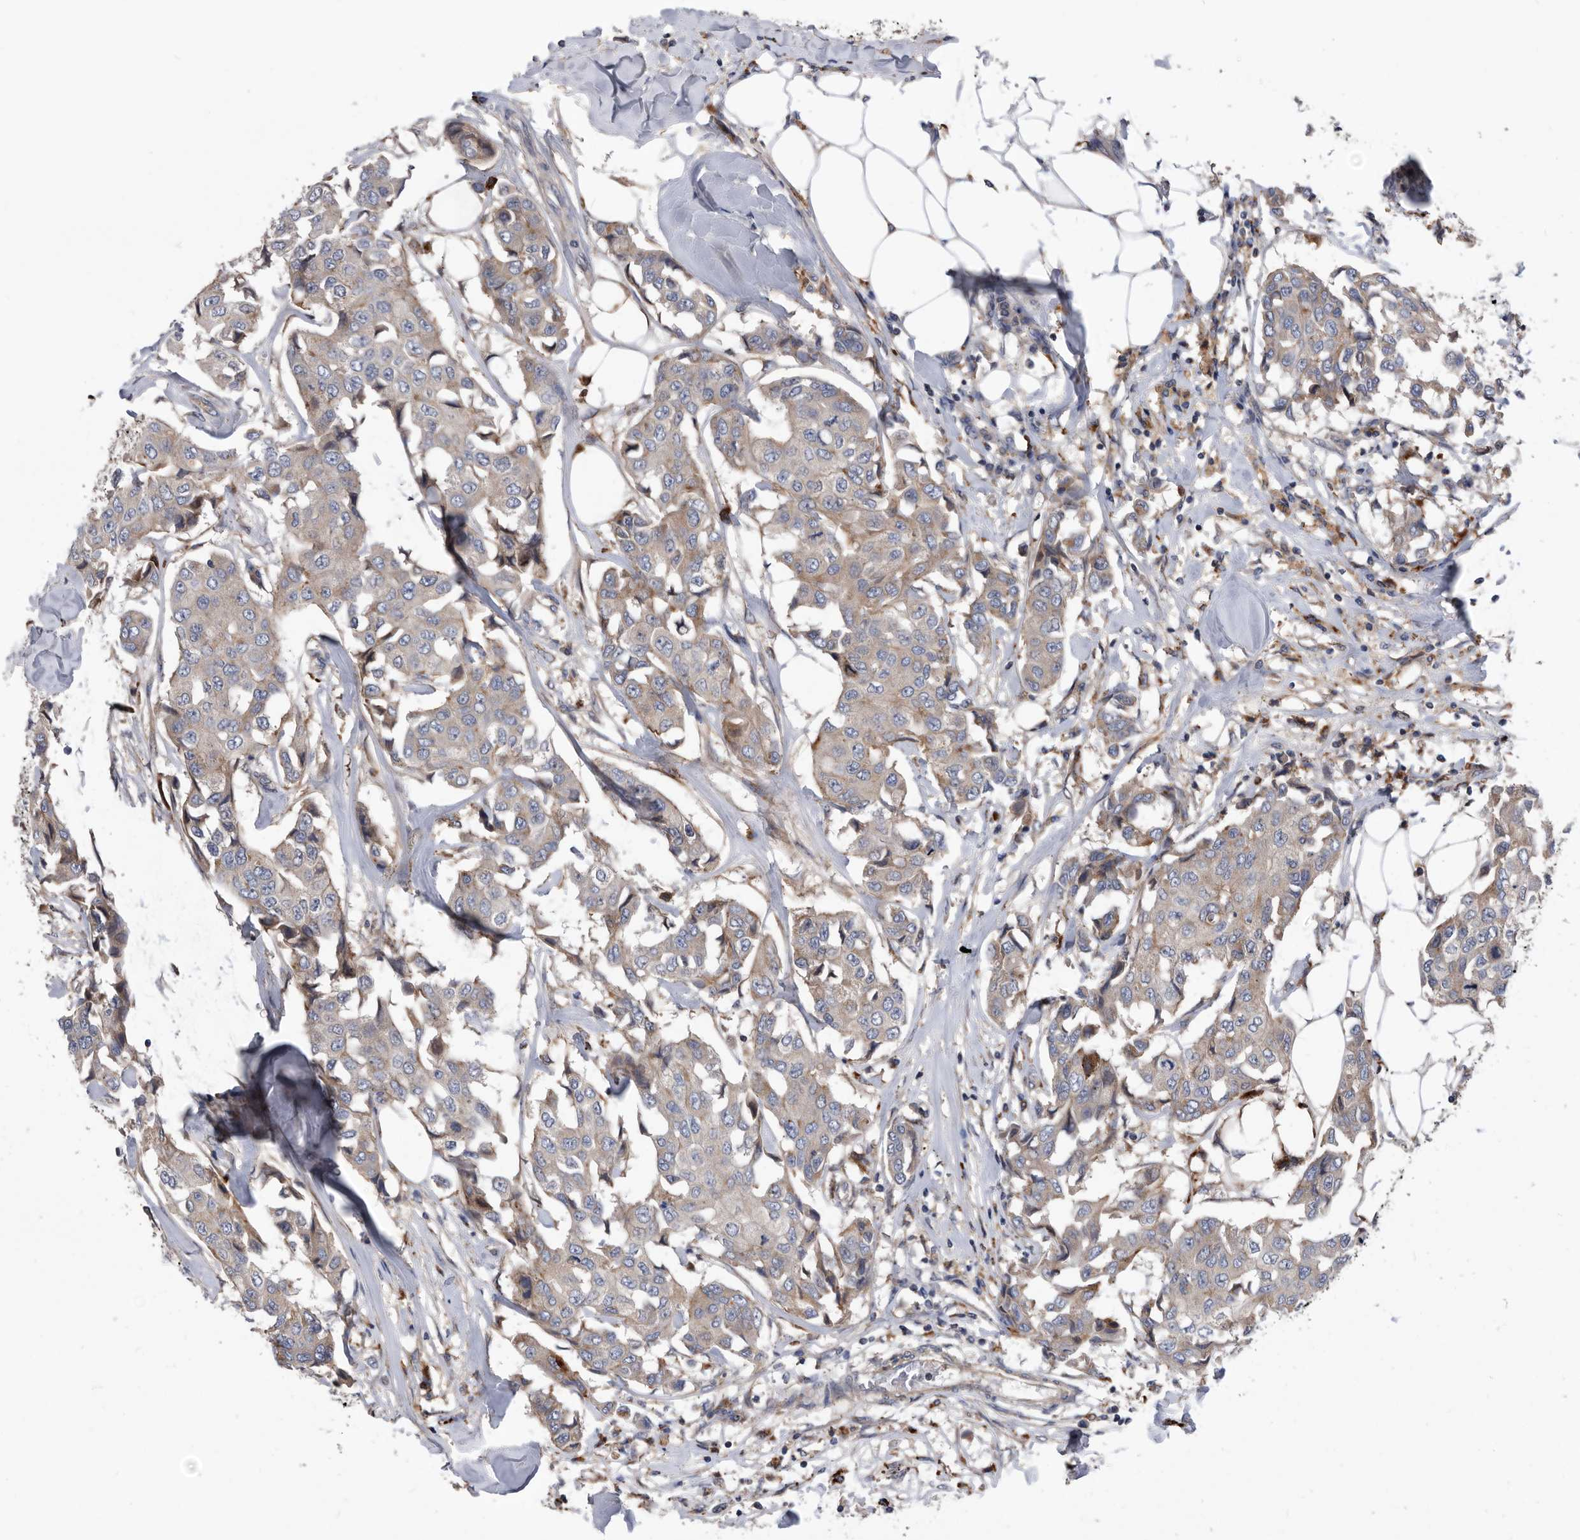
{"staining": {"intensity": "weak", "quantity": "25%-75%", "location": "cytoplasmic/membranous"}, "tissue": "breast cancer", "cell_type": "Tumor cells", "image_type": "cancer", "snomed": [{"axis": "morphology", "description": "Duct carcinoma"}, {"axis": "topography", "description": "Breast"}], "caption": "An immunohistochemistry (IHC) micrograph of neoplastic tissue is shown. Protein staining in brown labels weak cytoplasmic/membranous positivity in breast intraductal carcinoma within tumor cells.", "gene": "BAIAP3", "patient": {"sex": "female", "age": 80}}